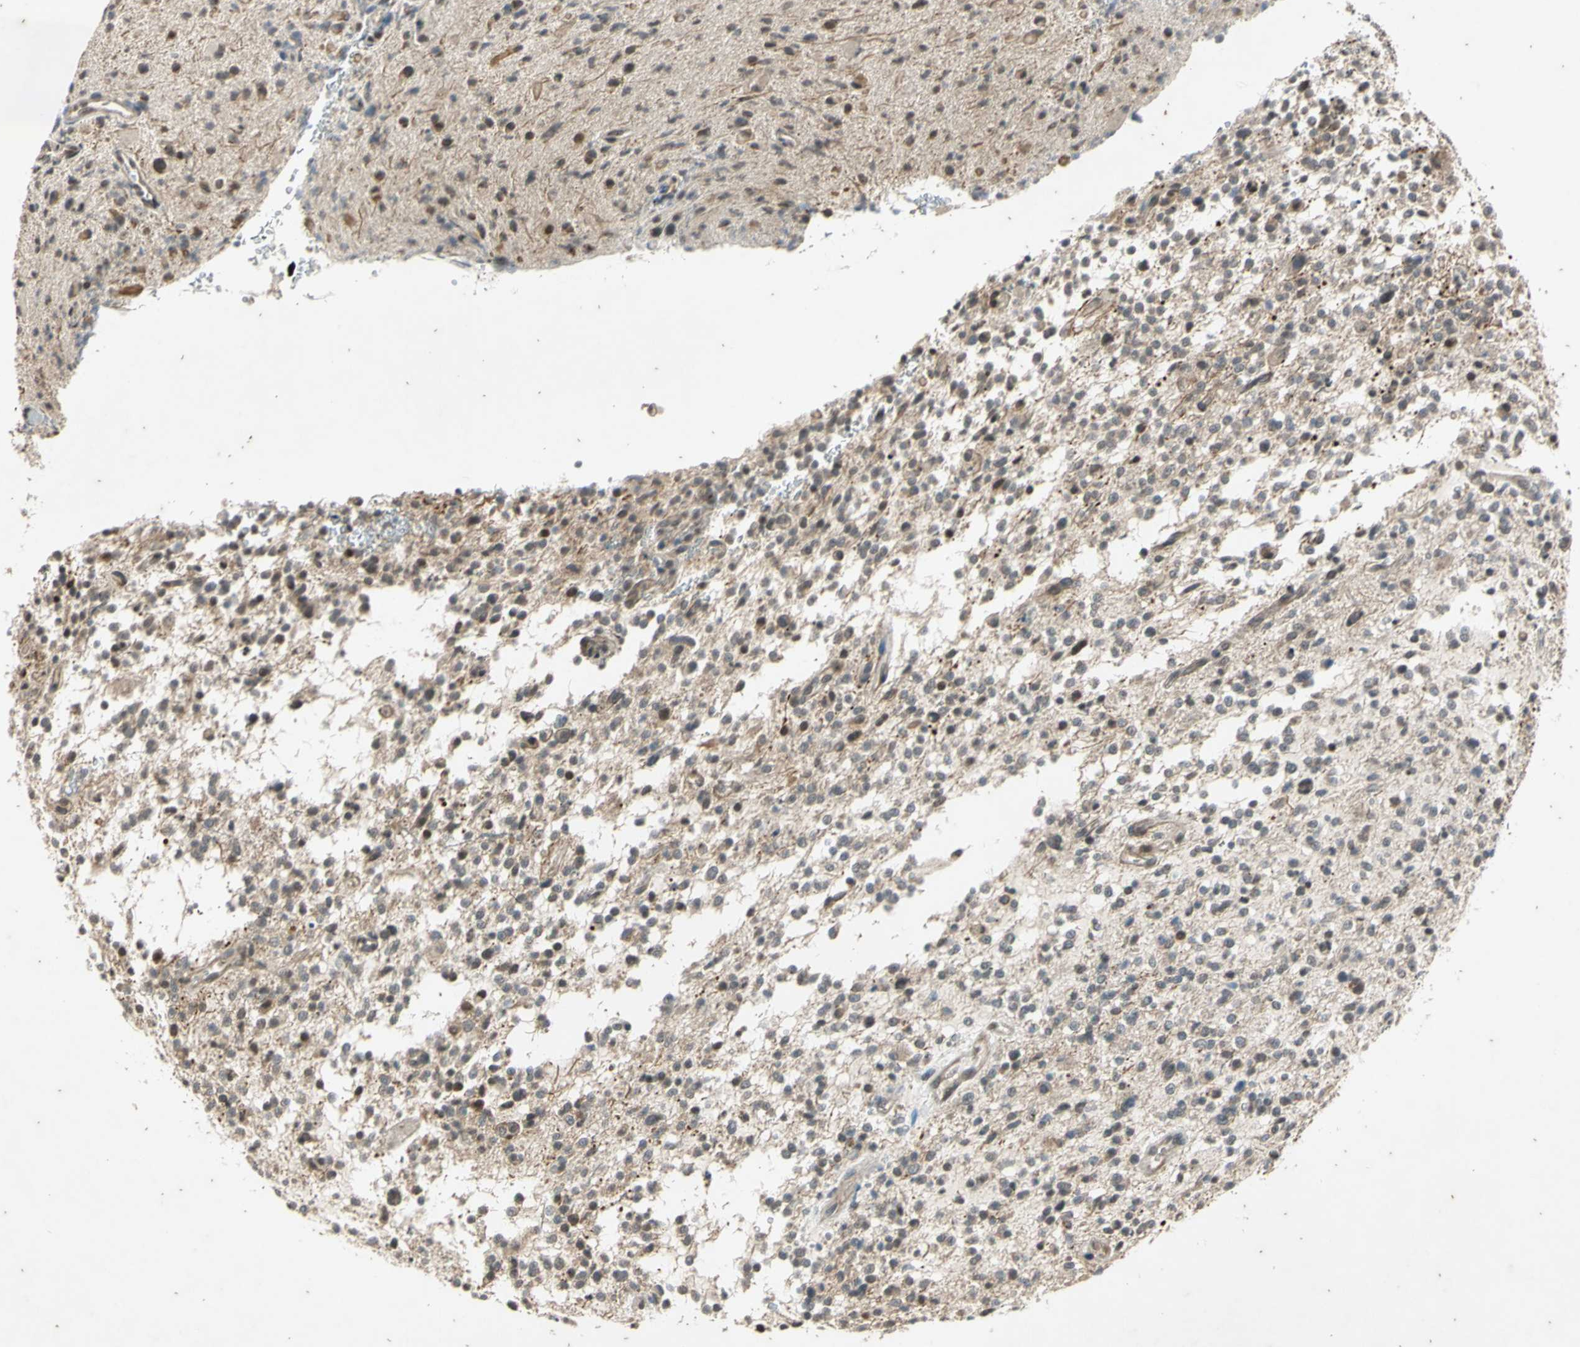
{"staining": {"intensity": "weak", "quantity": "25%-75%", "location": "cytoplasmic/membranous"}, "tissue": "glioma", "cell_type": "Tumor cells", "image_type": "cancer", "snomed": [{"axis": "morphology", "description": "Glioma, malignant, High grade"}, {"axis": "topography", "description": "Brain"}], "caption": "This micrograph demonstrates immunohistochemistry staining of human glioma, with low weak cytoplasmic/membranous positivity in approximately 25%-75% of tumor cells.", "gene": "EFNB2", "patient": {"sex": "male", "age": 48}}